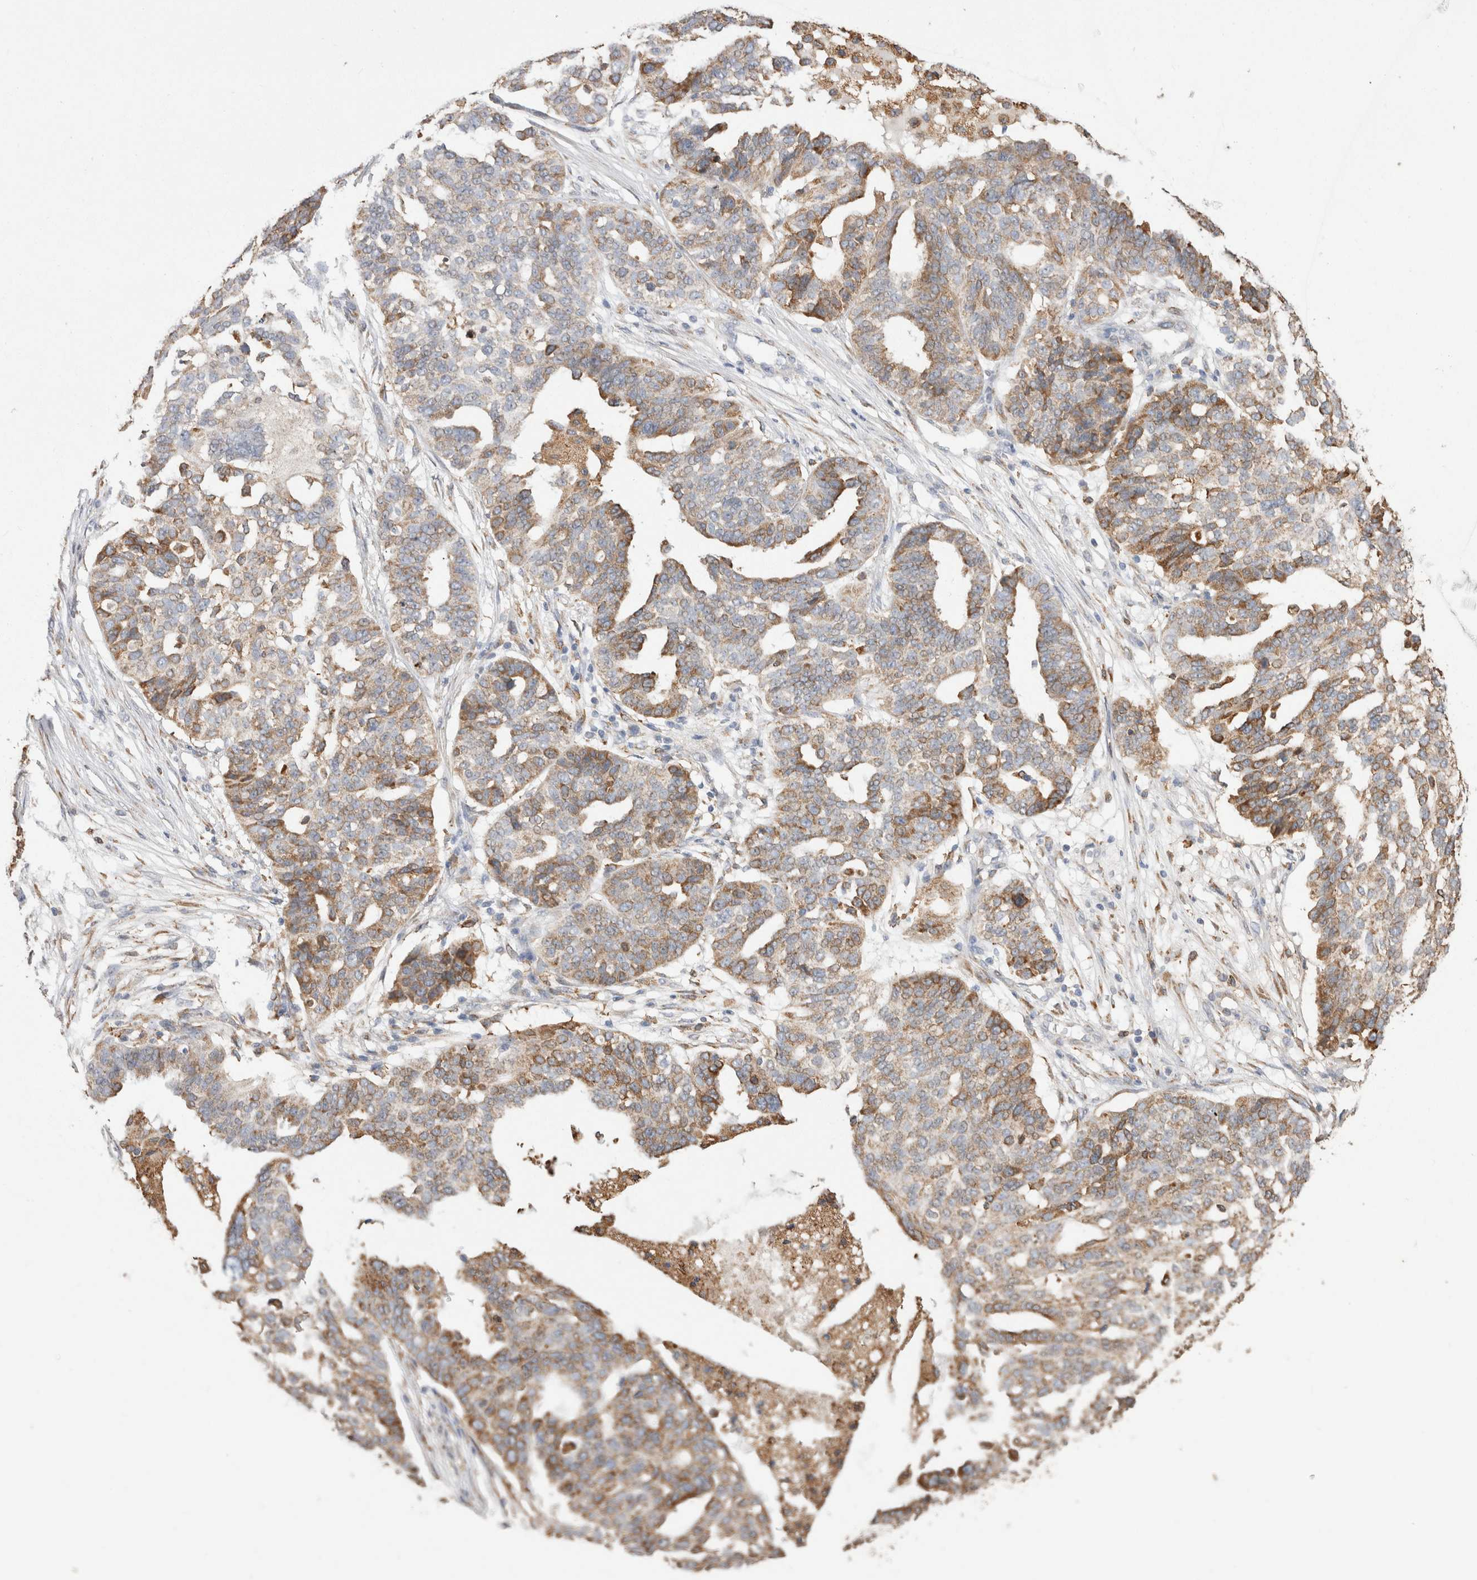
{"staining": {"intensity": "moderate", "quantity": ">75%", "location": "cytoplasmic/membranous"}, "tissue": "ovarian cancer", "cell_type": "Tumor cells", "image_type": "cancer", "snomed": [{"axis": "morphology", "description": "Cystadenocarcinoma, serous, NOS"}, {"axis": "topography", "description": "Ovary"}], "caption": "Immunohistochemical staining of human ovarian cancer reveals moderate cytoplasmic/membranous protein staining in approximately >75% of tumor cells.", "gene": "LRPAP1", "patient": {"sex": "female", "age": 59}}